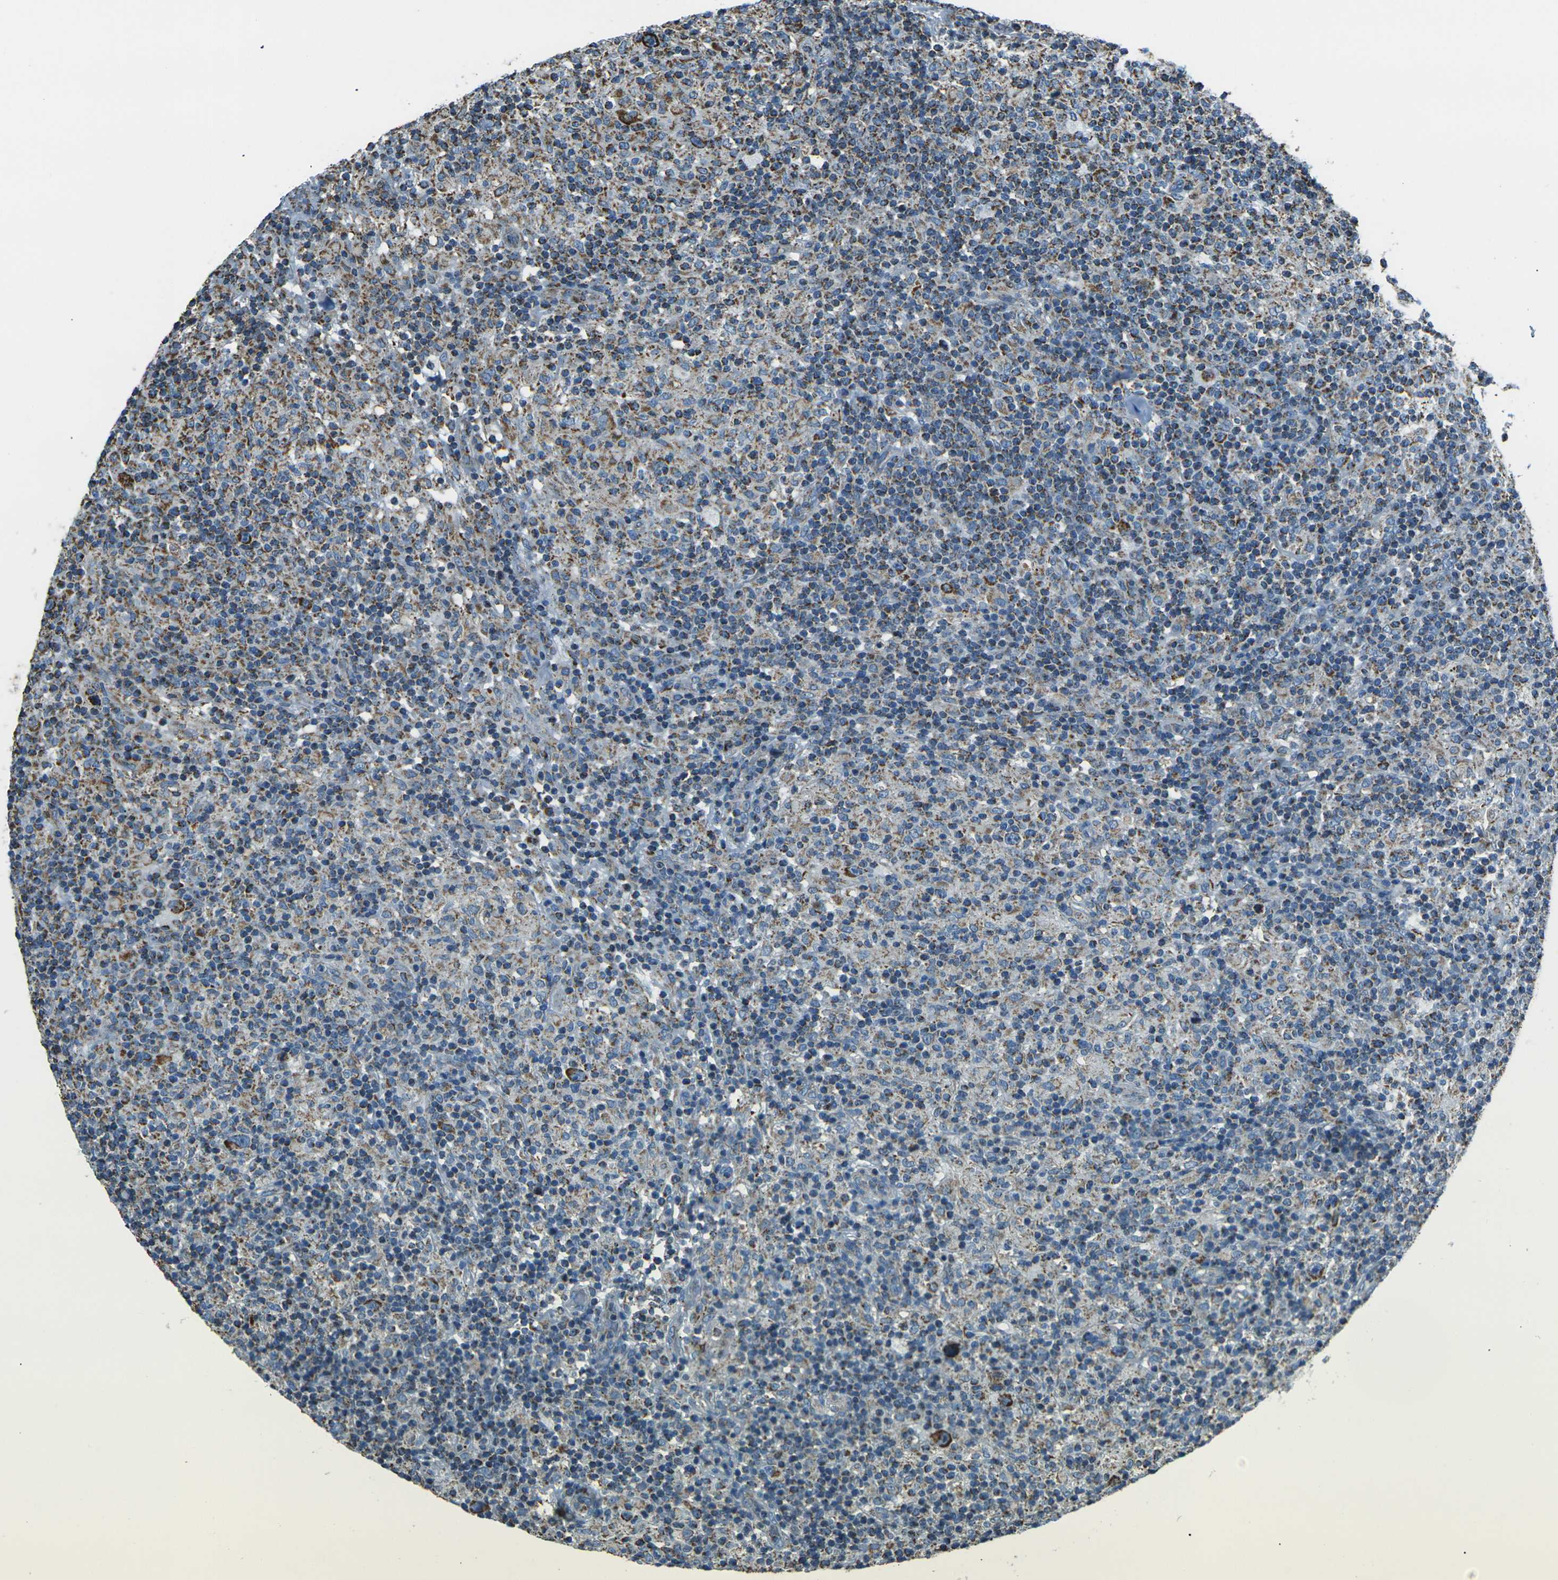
{"staining": {"intensity": "strong", "quantity": ">75%", "location": "cytoplasmic/membranous"}, "tissue": "lymphoma", "cell_type": "Tumor cells", "image_type": "cancer", "snomed": [{"axis": "morphology", "description": "Hodgkin's disease, NOS"}, {"axis": "topography", "description": "Lymph node"}], "caption": "High-power microscopy captured an immunohistochemistry (IHC) micrograph of lymphoma, revealing strong cytoplasmic/membranous expression in approximately >75% of tumor cells.", "gene": "IRF3", "patient": {"sex": "male", "age": 70}}